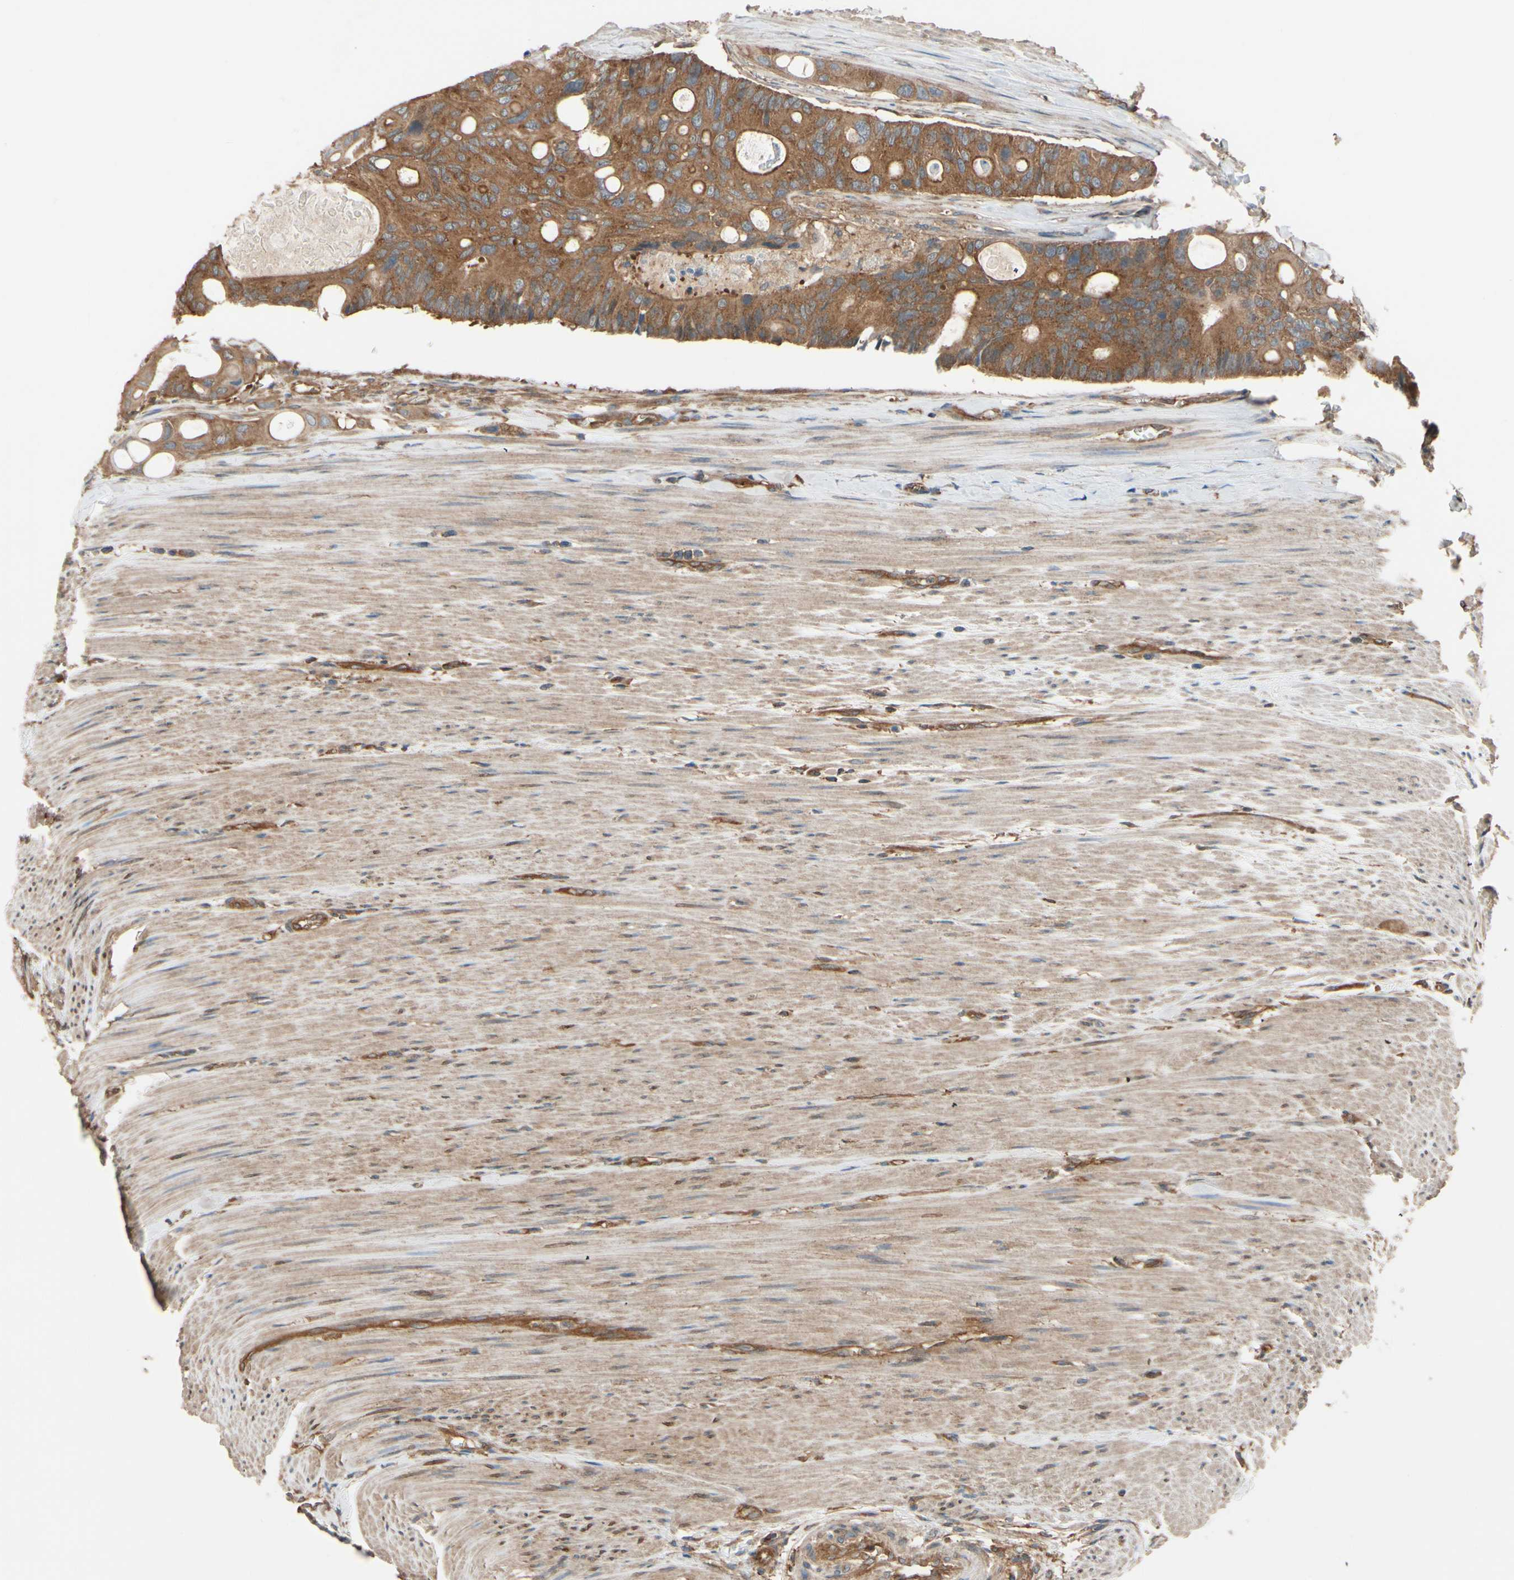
{"staining": {"intensity": "moderate", "quantity": ">75%", "location": "cytoplasmic/membranous"}, "tissue": "colorectal cancer", "cell_type": "Tumor cells", "image_type": "cancer", "snomed": [{"axis": "morphology", "description": "Adenocarcinoma, NOS"}, {"axis": "topography", "description": "Colon"}], "caption": "DAB (3,3'-diaminobenzidine) immunohistochemical staining of colorectal adenocarcinoma exhibits moderate cytoplasmic/membranous protein staining in about >75% of tumor cells. The protein is shown in brown color, while the nuclei are stained blue.", "gene": "EPS15", "patient": {"sex": "female", "age": 57}}